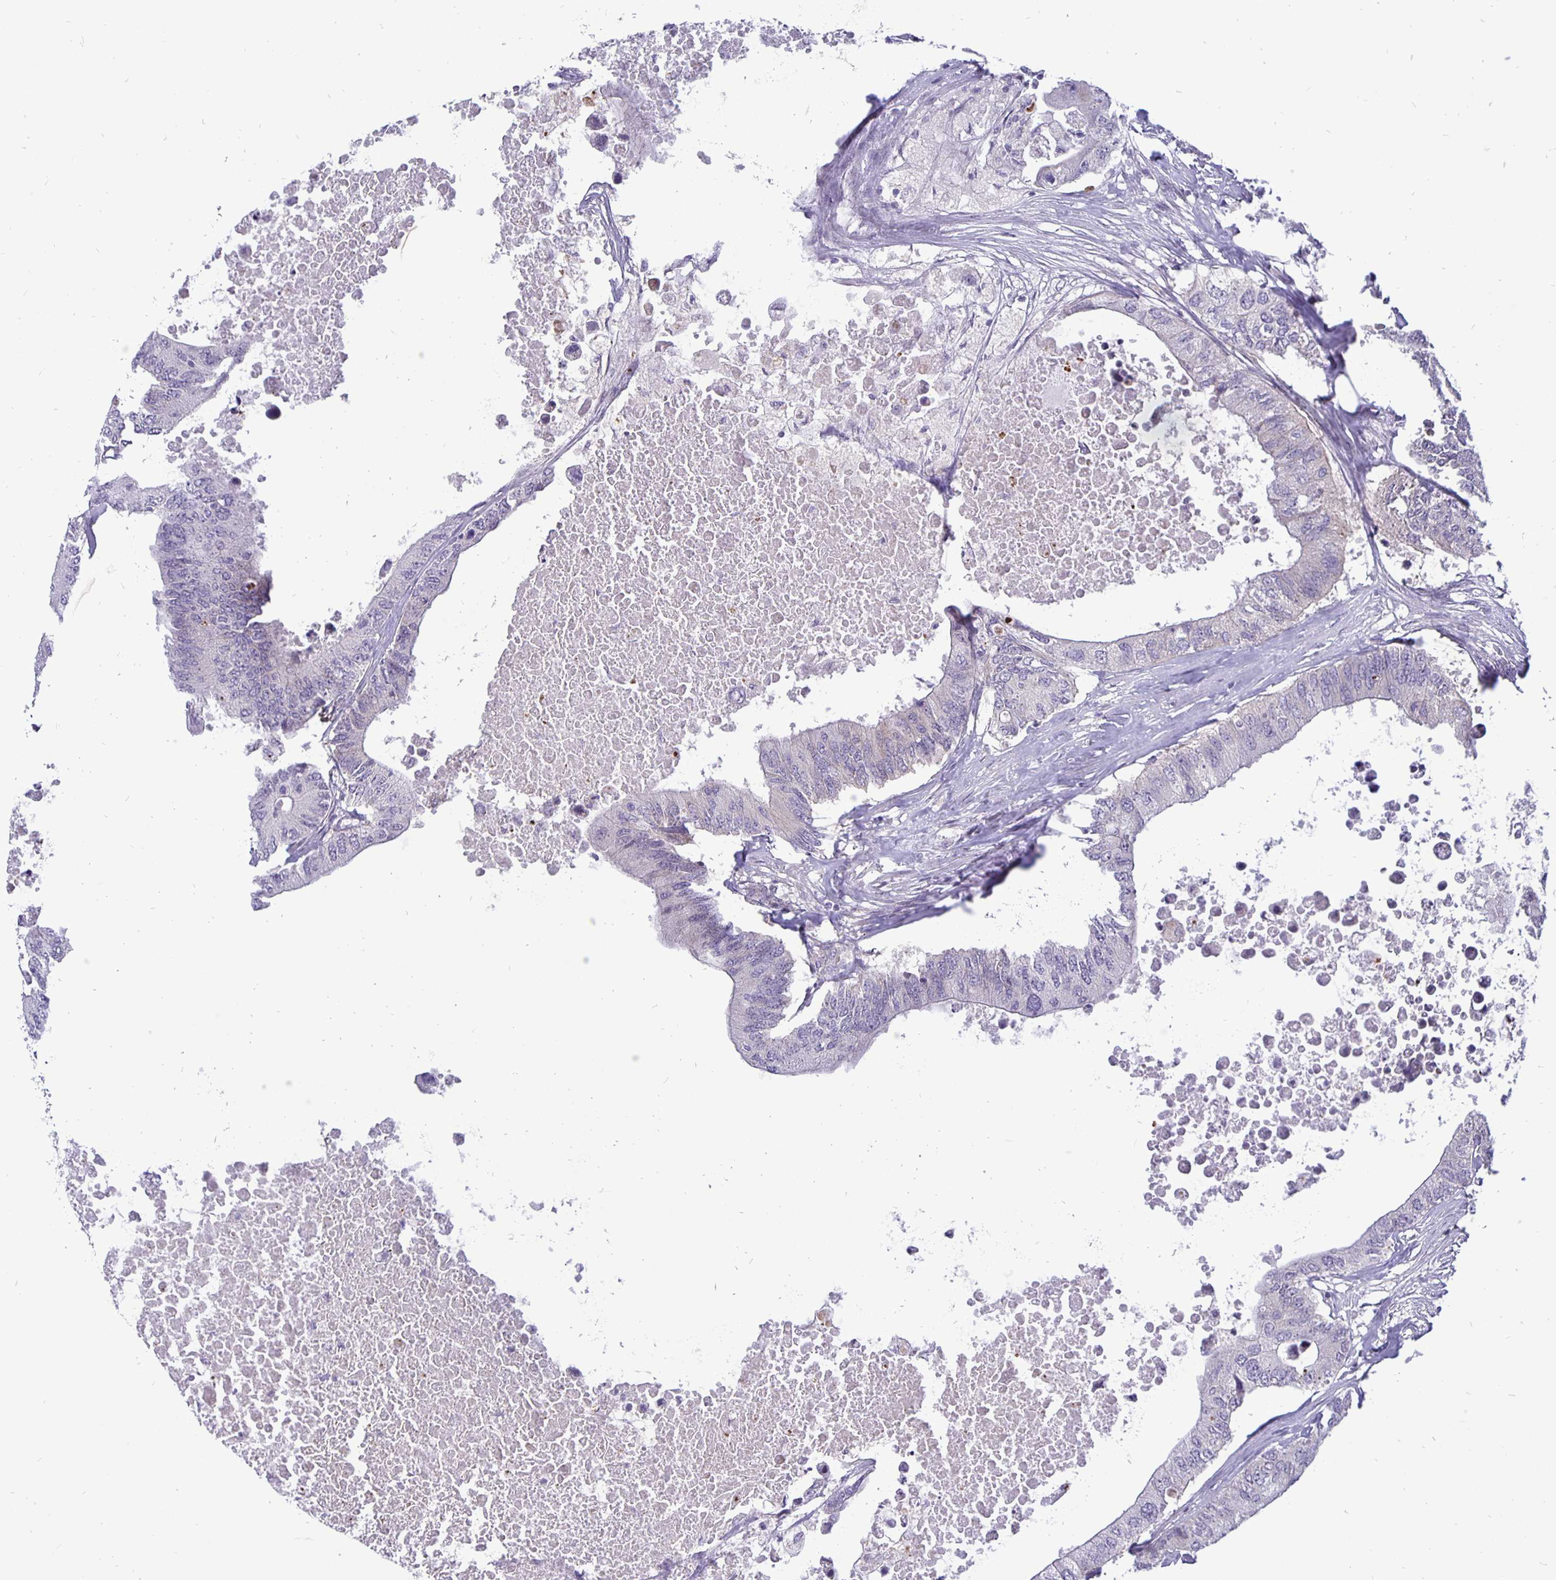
{"staining": {"intensity": "negative", "quantity": "none", "location": "none"}, "tissue": "colorectal cancer", "cell_type": "Tumor cells", "image_type": "cancer", "snomed": [{"axis": "morphology", "description": "Adenocarcinoma, NOS"}, {"axis": "topography", "description": "Colon"}], "caption": "This is a micrograph of immunohistochemistry (IHC) staining of colorectal cancer (adenocarcinoma), which shows no positivity in tumor cells.", "gene": "ERBB2", "patient": {"sex": "male", "age": 71}}